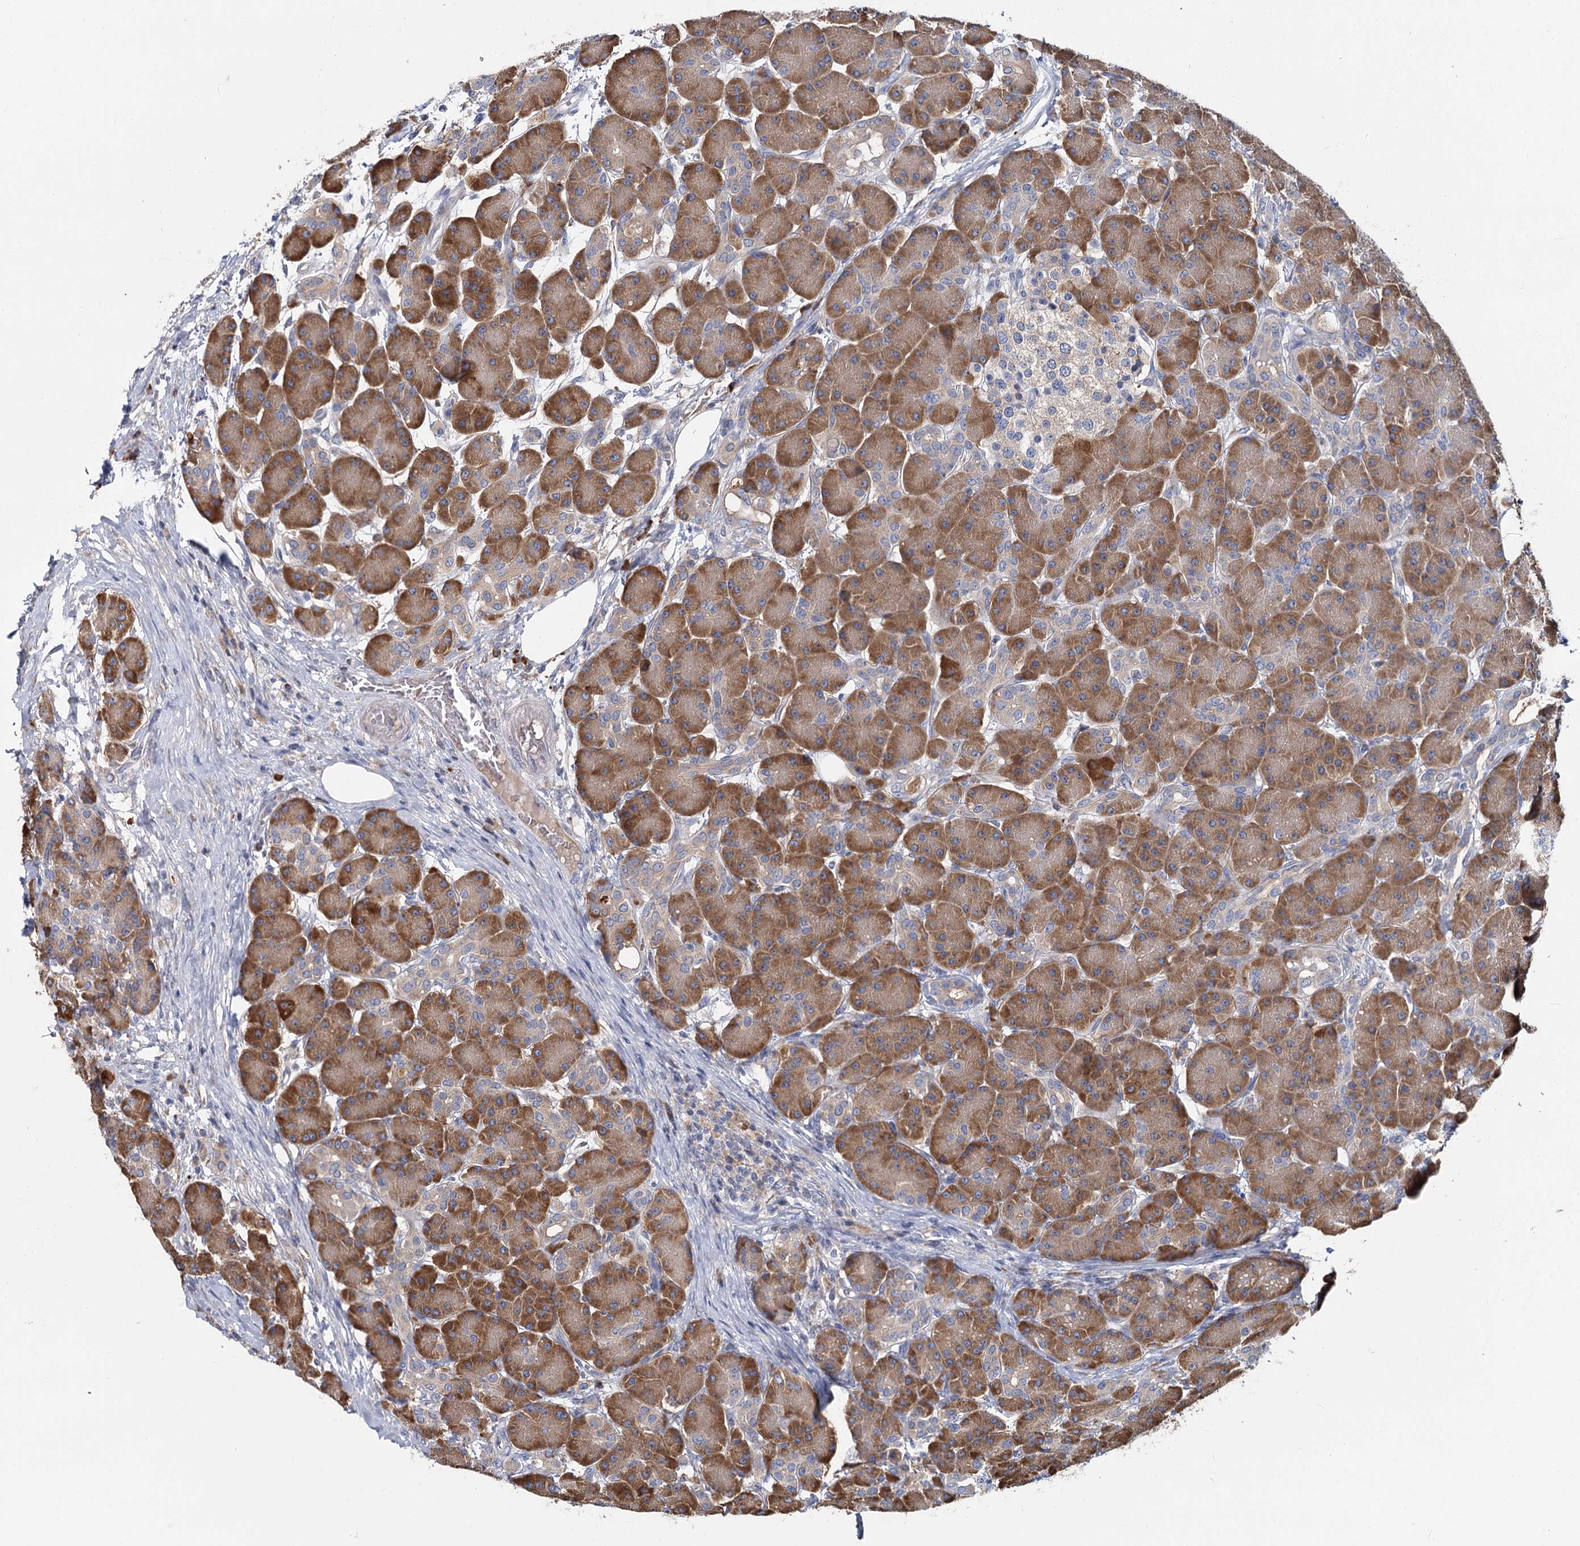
{"staining": {"intensity": "strong", "quantity": "25%-75%", "location": "cytoplasmic/membranous"}, "tissue": "pancreas", "cell_type": "Exocrine glandular cells", "image_type": "normal", "snomed": [{"axis": "morphology", "description": "Normal tissue, NOS"}, {"axis": "topography", "description": "Pancreas"}], "caption": "The image exhibits a brown stain indicating the presence of a protein in the cytoplasmic/membranous of exocrine glandular cells in pancreas. The protein is shown in brown color, while the nuclei are stained blue.", "gene": "ANKRD16", "patient": {"sex": "male", "age": 63}}